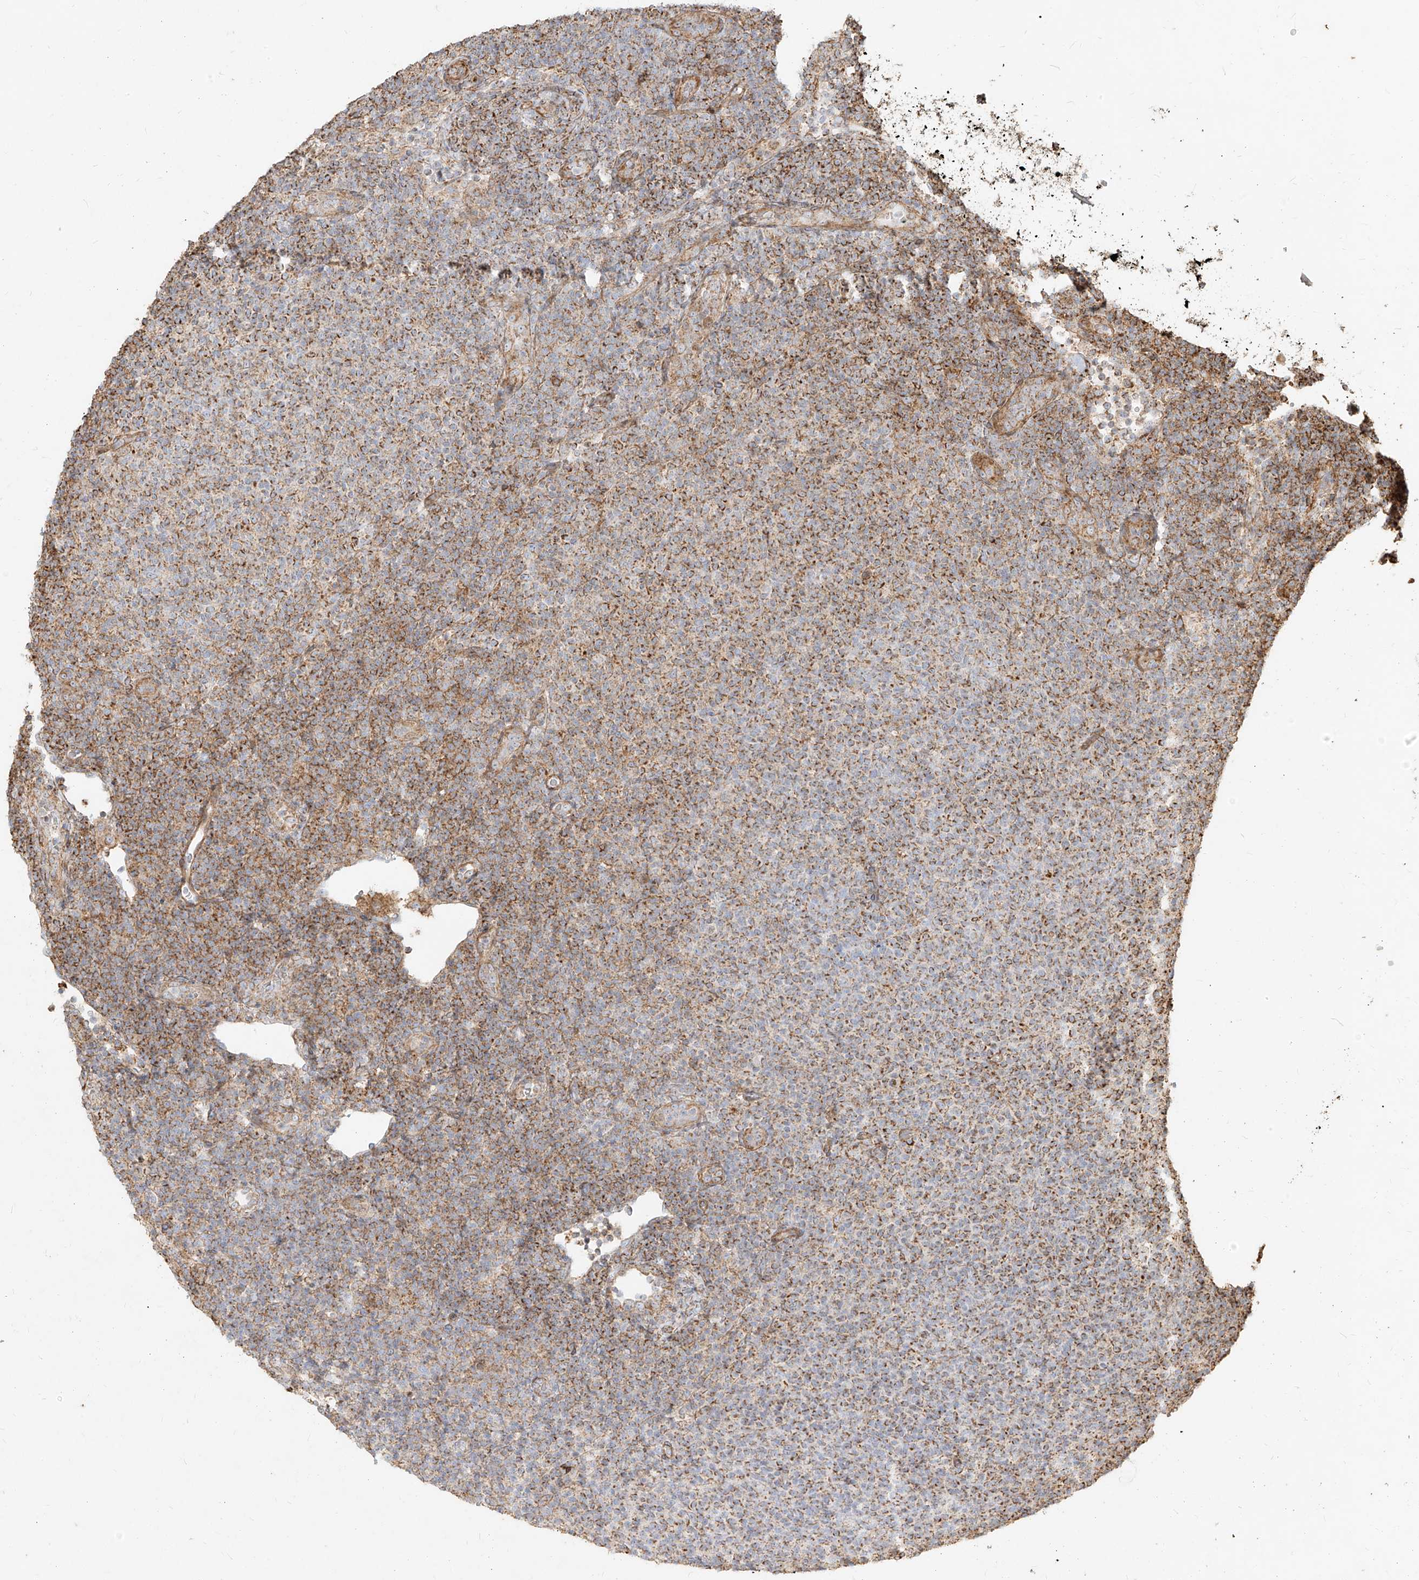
{"staining": {"intensity": "moderate", "quantity": "25%-75%", "location": "cytoplasmic/membranous"}, "tissue": "lymphoma", "cell_type": "Tumor cells", "image_type": "cancer", "snomed": [{"axis": "morphology", "description": "Malignant lymphoma, non-Hodgkin's type, Low grade"}, {"axis": "topography", "description": "Lymph node"}], "caption": "IHC of malignant lymphoma, non-Hodgkin's type (low-grade) exhibits medium levels of moderate cytoplasmic/membranous staining in approximately 25%-75% of tumor cells.", "gene": "MTX2", "patient": {"sex": "male", "age": 66}}